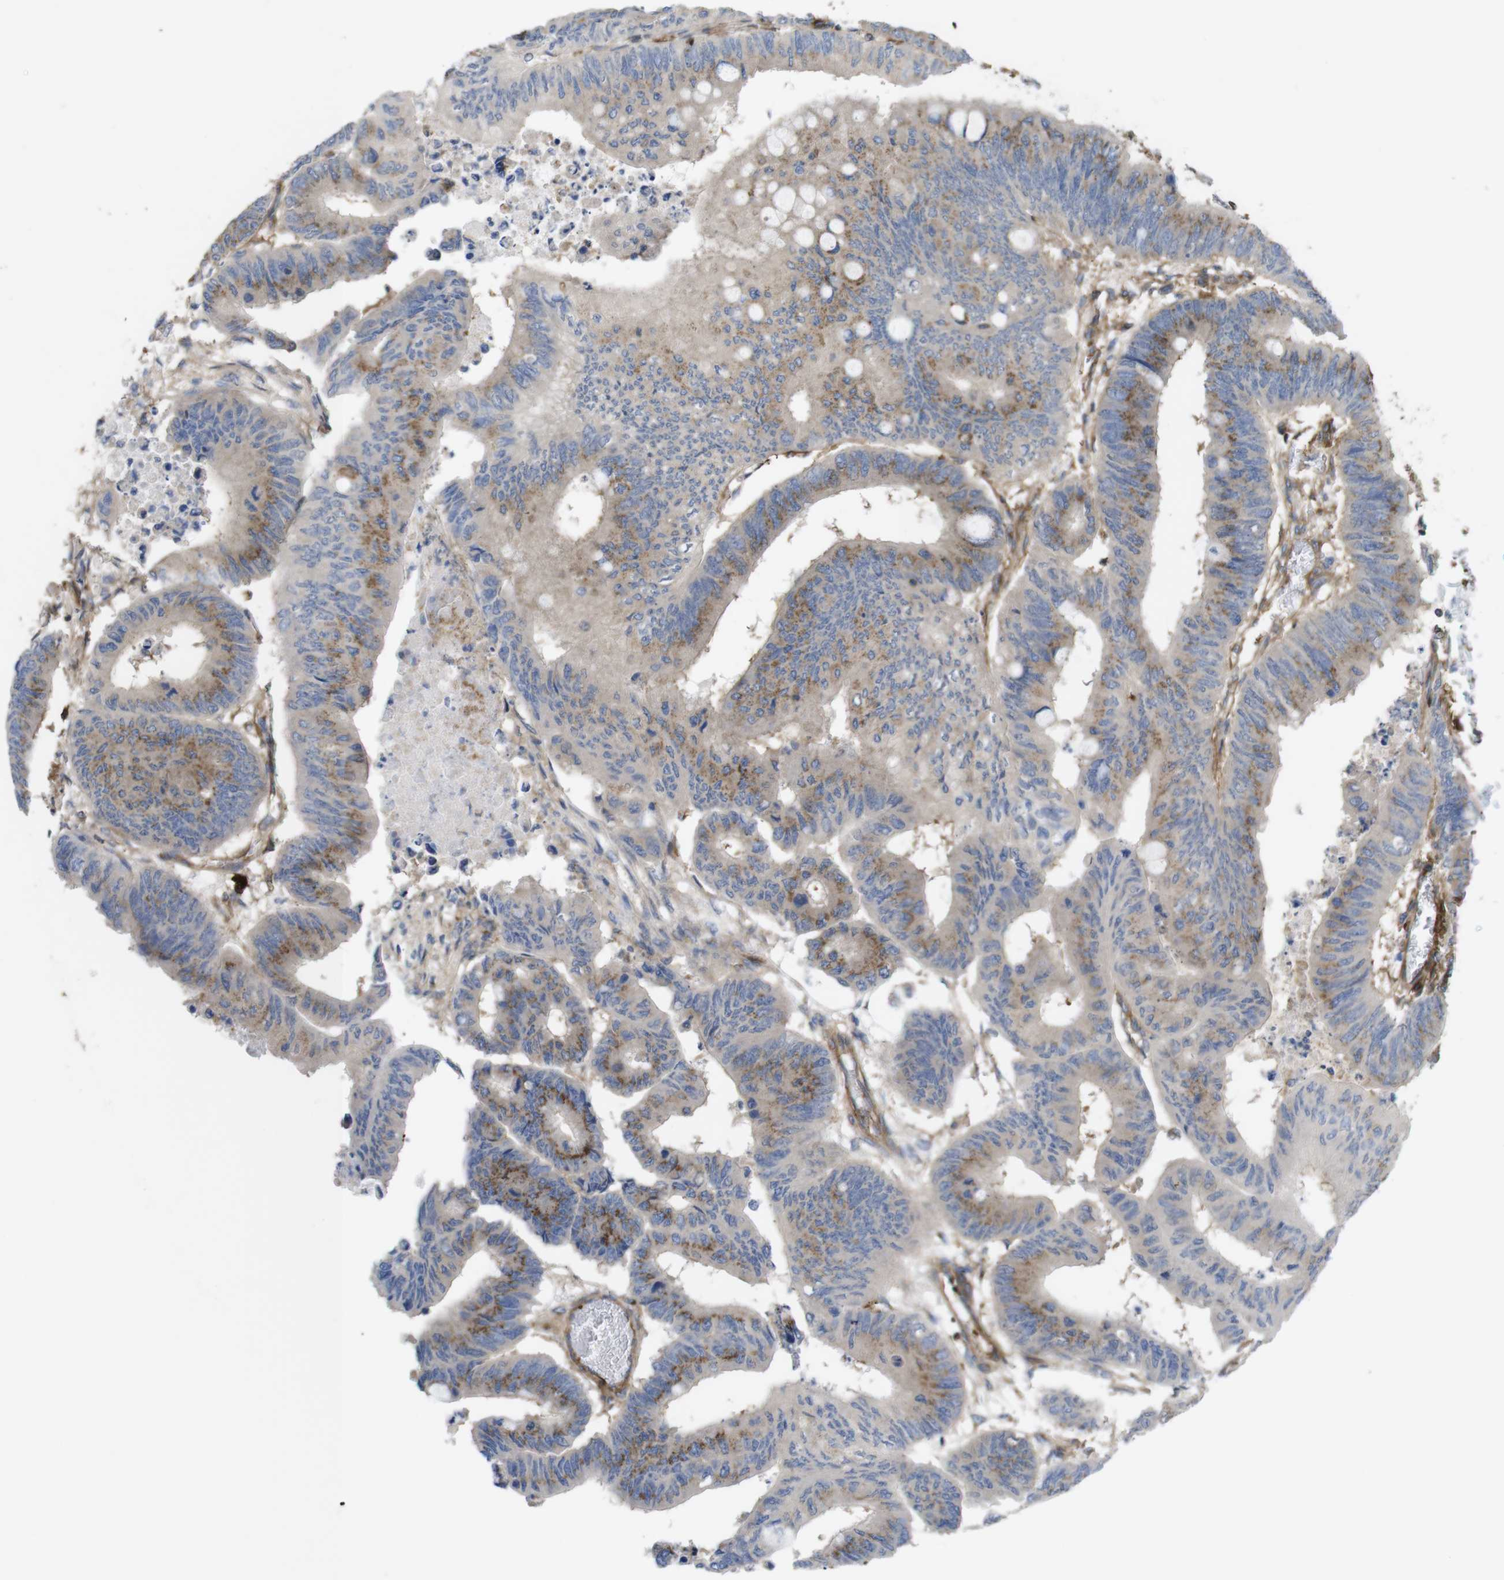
{"staining": {"intensity": "moderate", "quantity": ">75%", "location": "cytoplasmic/membranous"}, "tissue": "colorectal cancer", "cell_type": "Tumor cells", "image_type": "cancer", "snomed": [{"axis": "morphology", "description": "Normal tissue, NOS"}, {"axis": "morphology", "description": "Adenocarcinoma, NOS"}, {"axis": "topography", "description": "Rectum"}, {"axis": "topography", "description": "Peripheral nerve tissue"}], "caption": "Moderate cytoplasmic/membranous protein staining is appreciated in approximately >75% of tumor cells in colorectal adenocarcinoma. The protein of interest is stained brown, and the nuclei are stained in blue (DAB IHC with brightfield microscopy, high magnification).", "gene": "CCR6", "patient": {"sex": "male", "age": 92}}